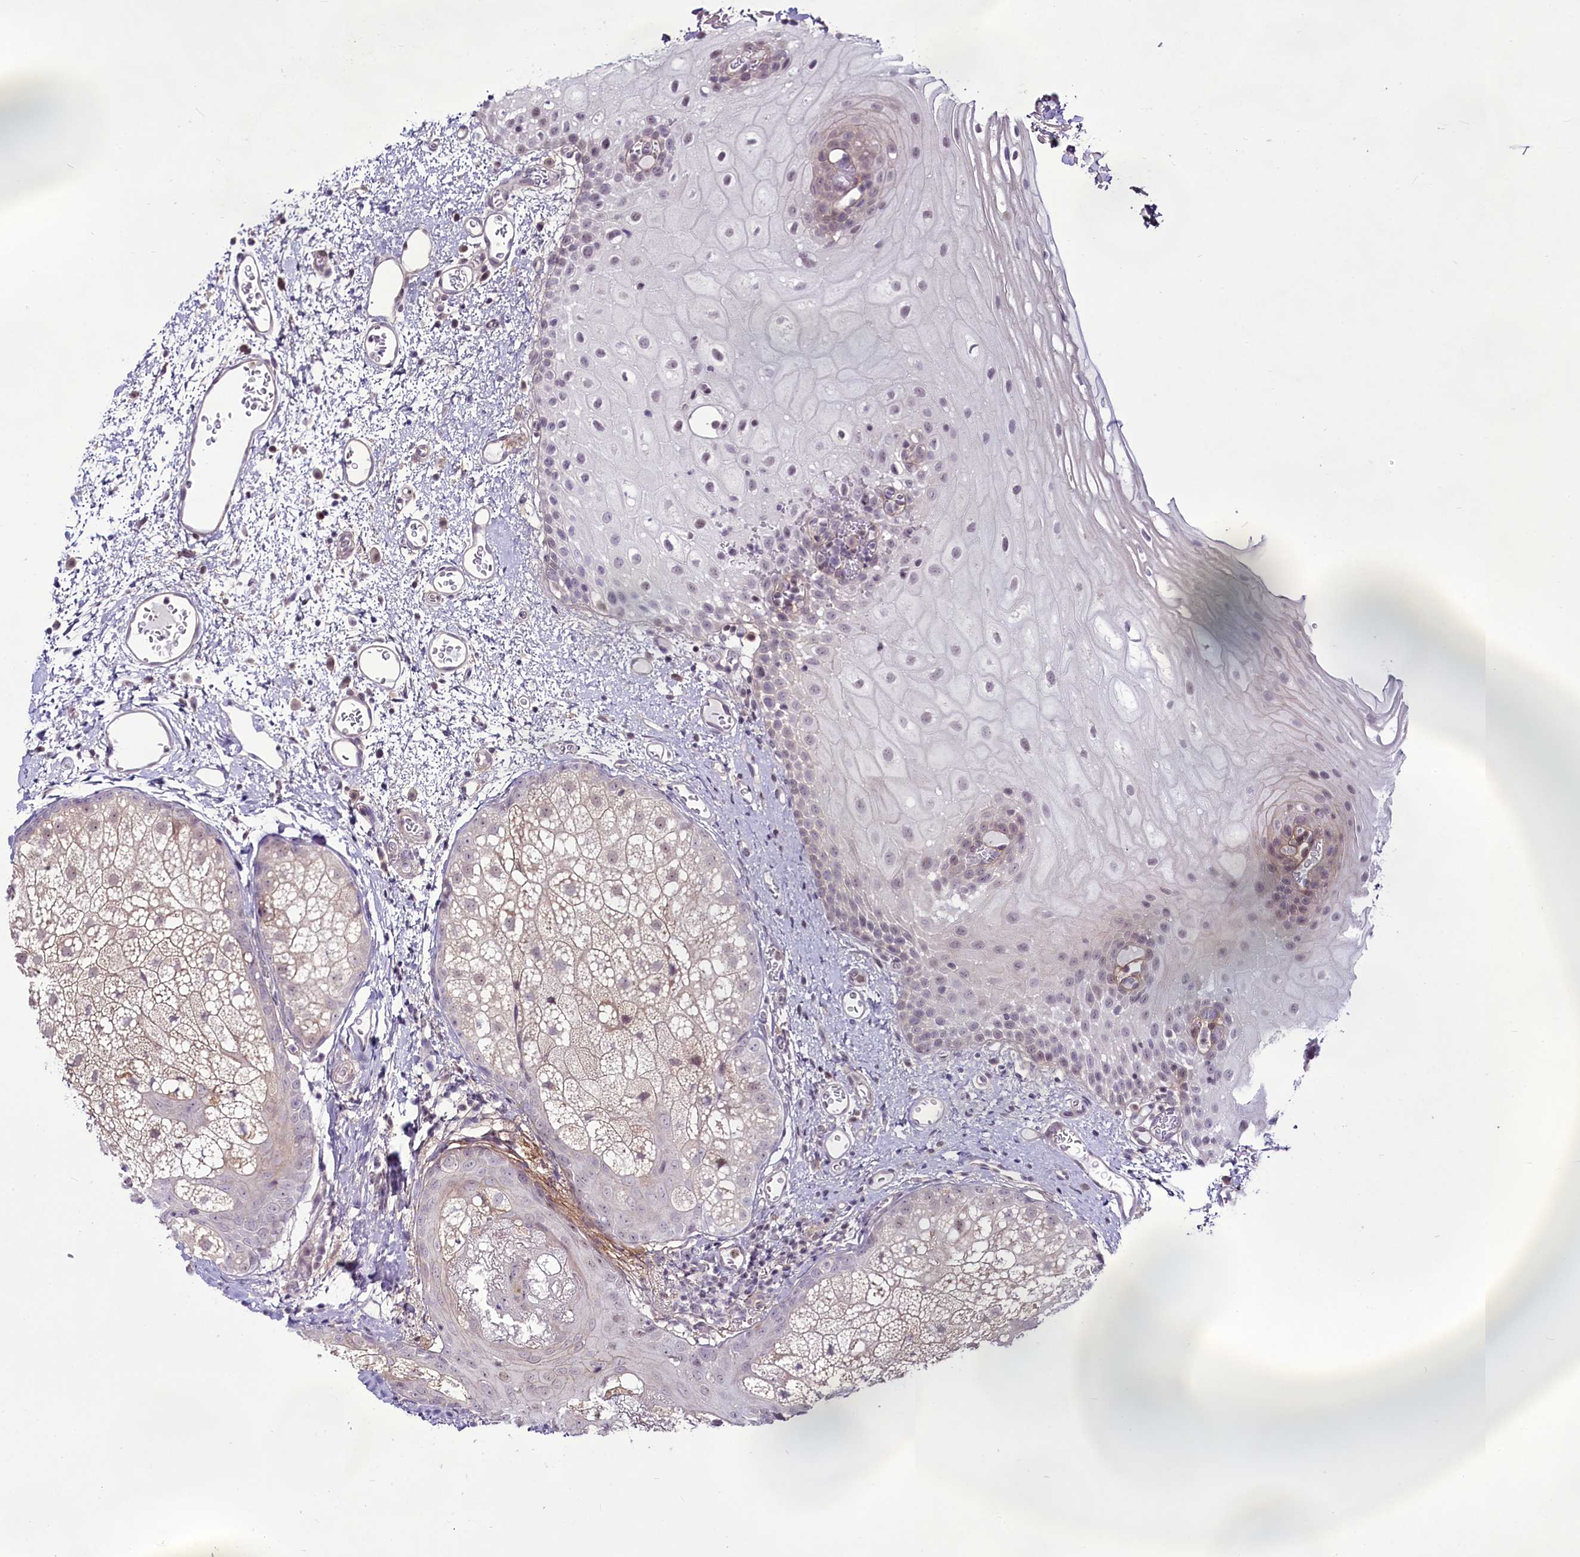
{"staining": {"intensity": "weak", "quantity": "<25%", "location": "cytoplasmic/membranous"}, "tissue": "oral mucosa", "cell_type": "Squamous epithelial cells", "image_type": "normal", "snomed": [{"axis": "morphology", "description": "Normal tissue, NOS"}, {"axis": "morphology", "description": "Squamous cell carcinoma, NOS"}, {"axis": "topography", "description": "Oral tissue"}, {"axis": "topography", "description": "Head-Neck"}], "caption": "Immunohistochemistry of normal oral mucosa reveals no positivity in squamous epithelial cells. (Stains: DAB (3,3'-diaminobenzidine) IHC with hematoxylin counter stain, Microscopy: brightfield microscopy at high magnification).", "gene": "RSBN1", "patient": {"sex": "female", "age": 70}}